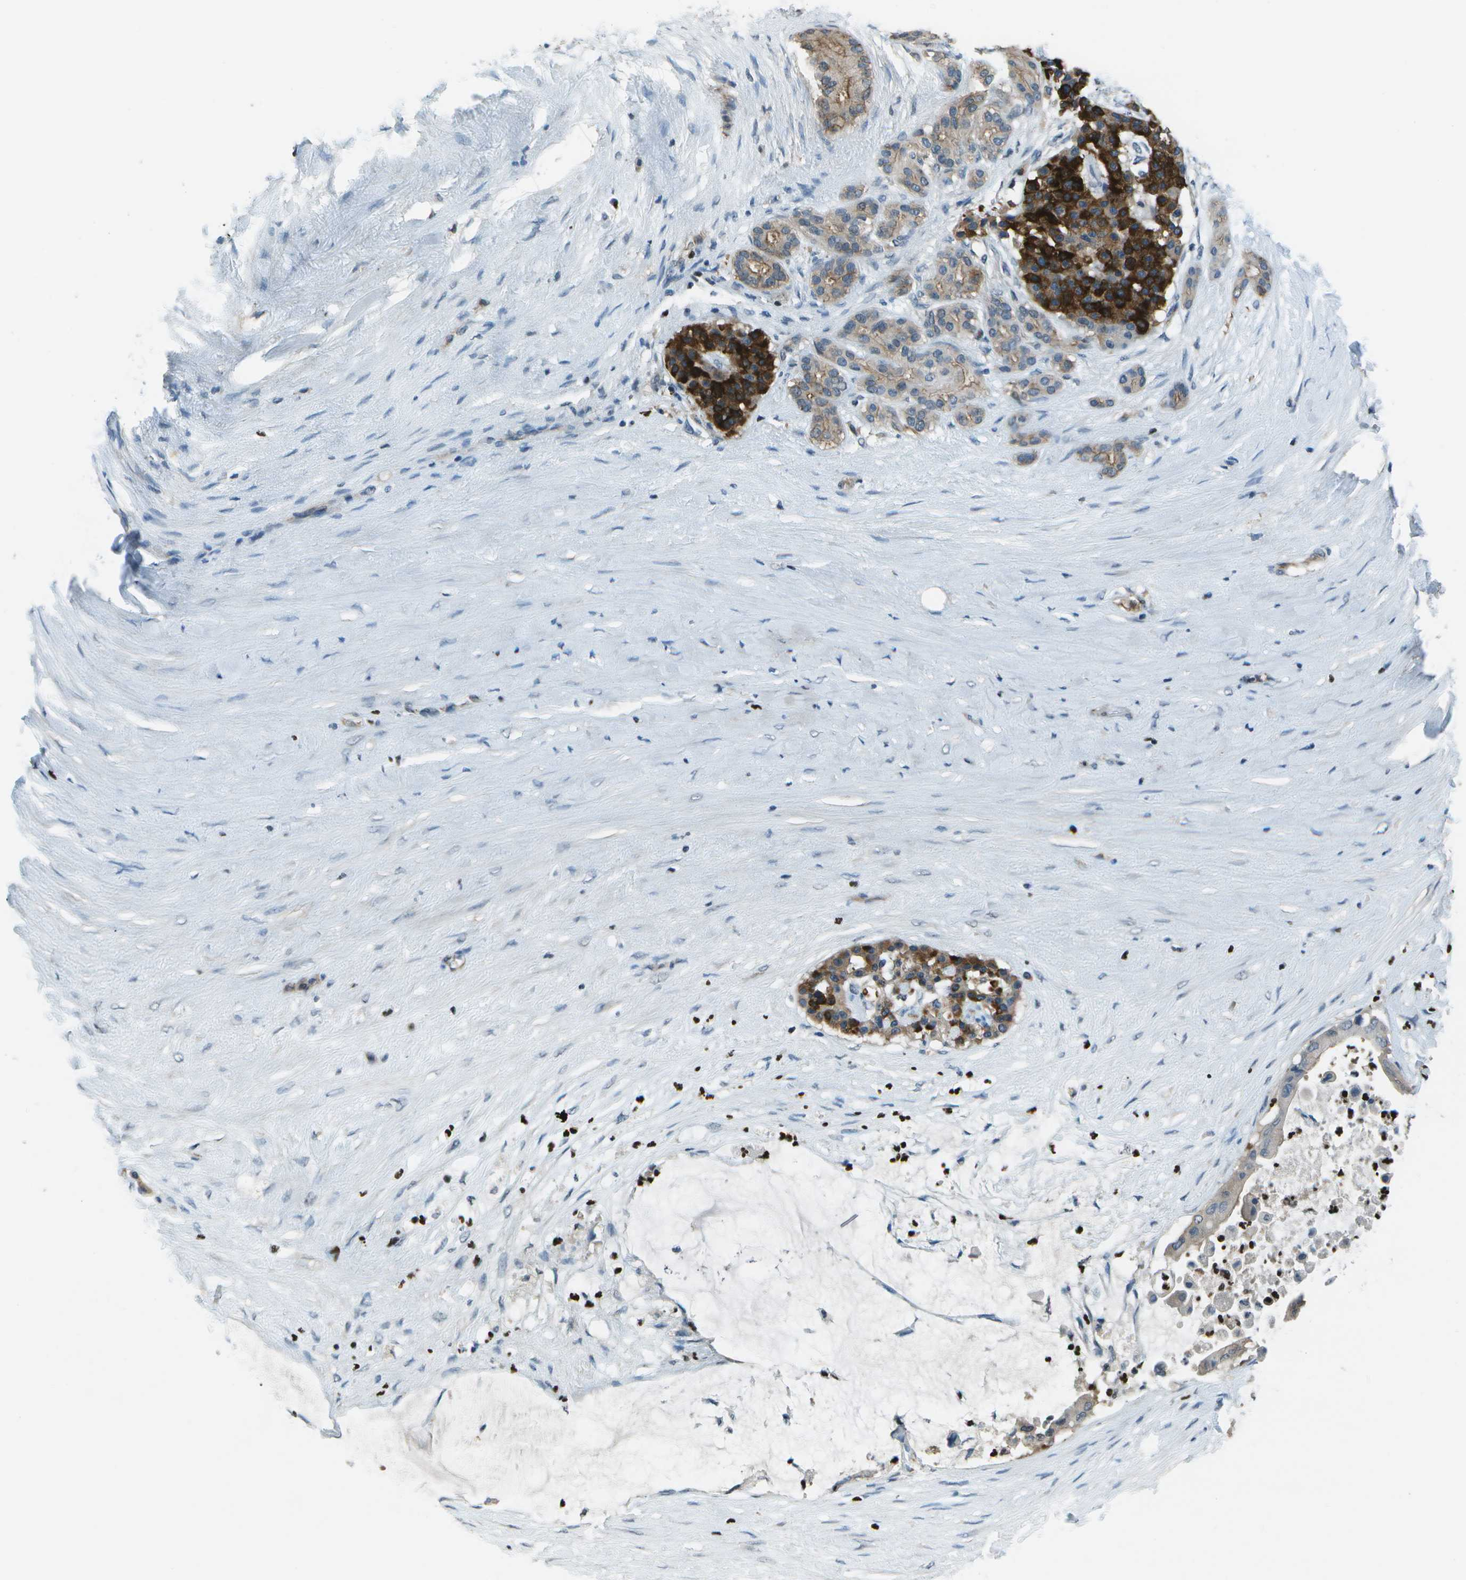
{"staining": {"intensity": "weak", "quantity": "<25%", "location": "cytoplasmic/membranous"}, "tissue": "pancreatic cancer", "cell_type": "Tumor cells", "image_type": "cancer", "snomed": [{"axis": "morphology", "description": "Adenocarcinoma, NOS"}, {"axis": "topography", "description": "Pancreas"}], "caption": "Protein analysis of pancreatic adenocarcinoma shows no significant expression in tumor cells. Brightfield microscopy of immunohistochemistry (IHC) stained with DAB (brown) and hematoxylin (blue), captured at high magnification.", "gene": "PDLIM1", "patient": {"sex": "male", "age": 41}}